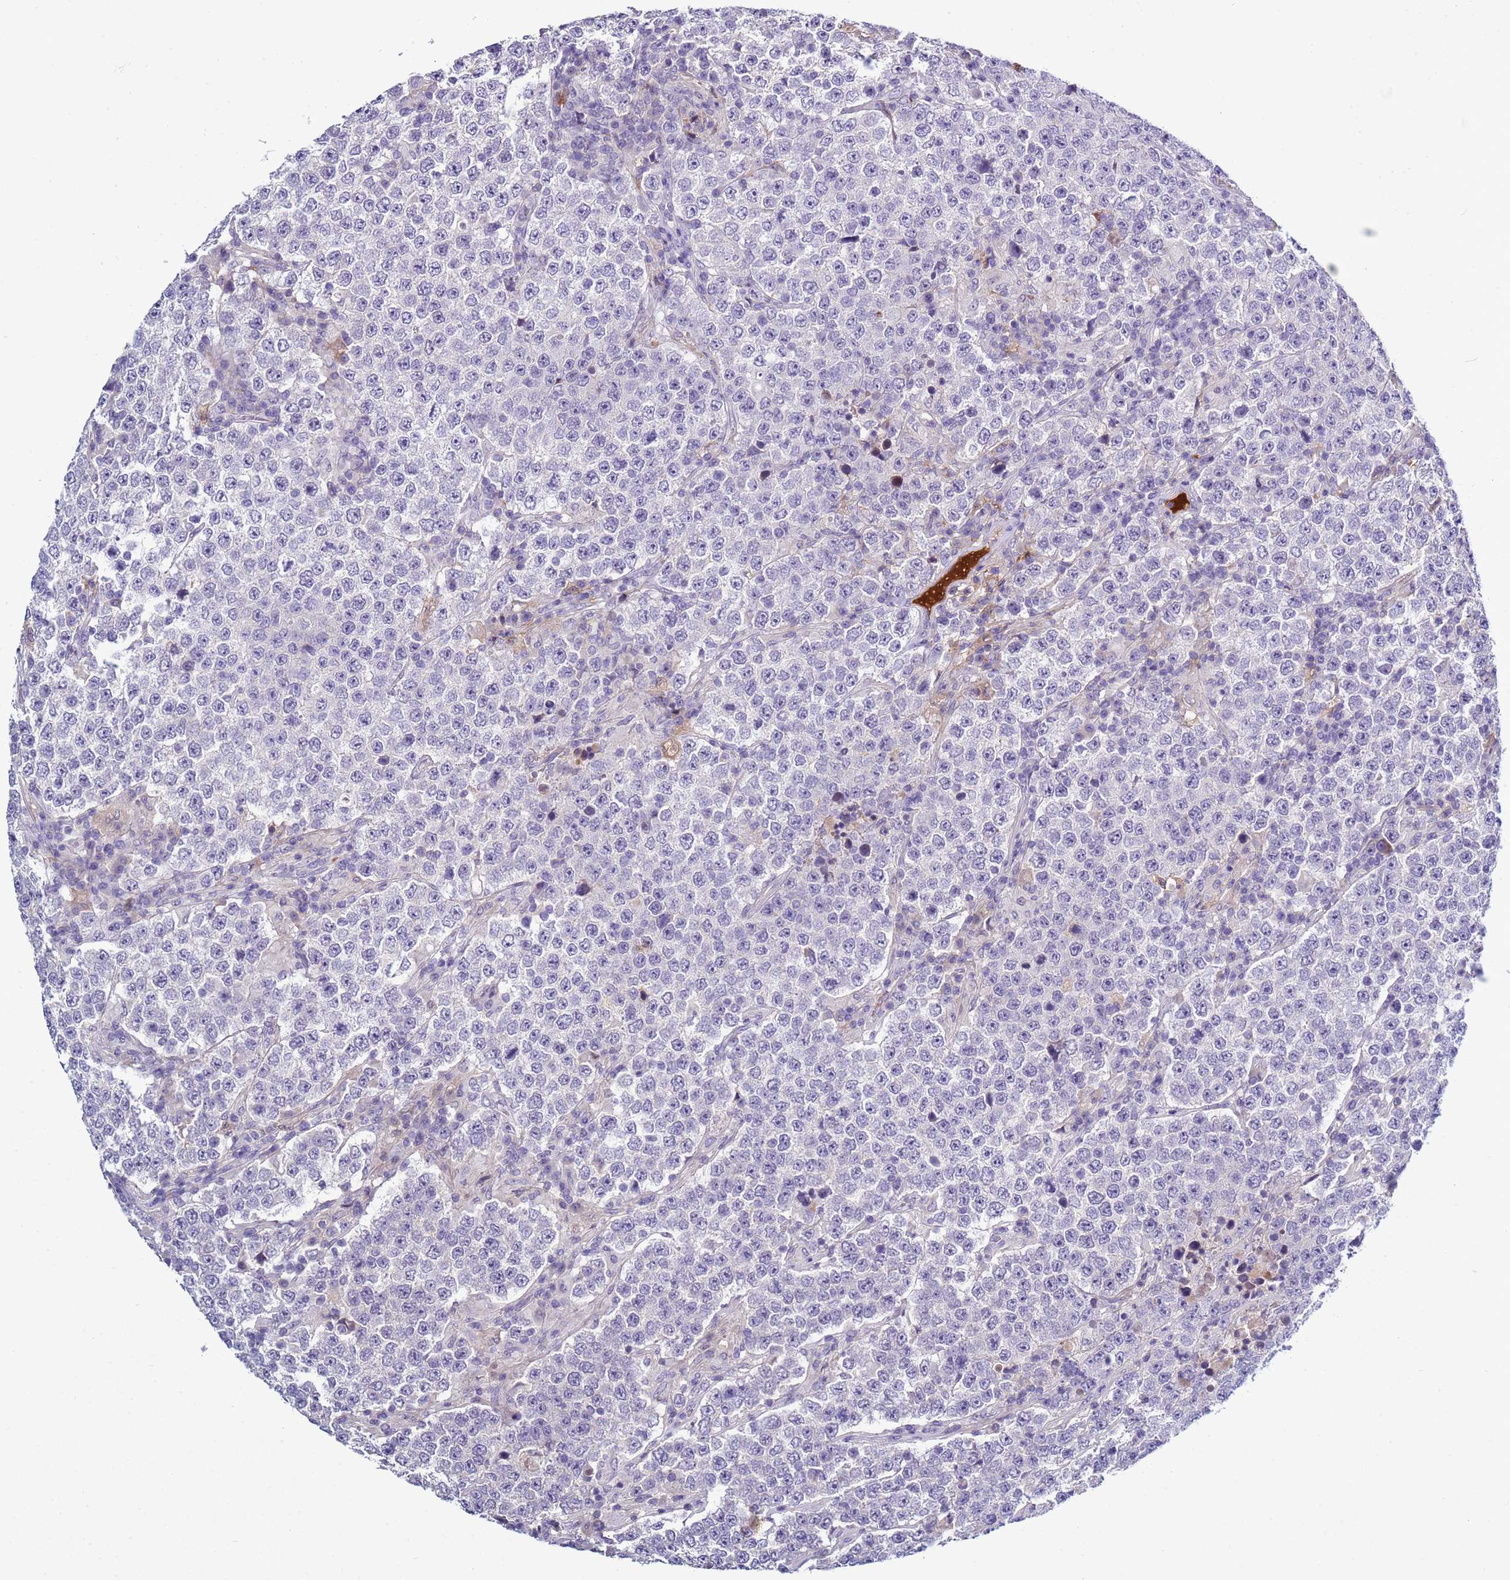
{"staining": {"intensity": "negative", "quantity": "none", "location": "none"}, "tissue": "testis cancer", "cell_type": "Tumor cells", "image_type": "cancer", "snomed": [{"axis": "morphology", "description": "Normal tissue, NOS"}, {"axis": "morphology", "description": "Urothelial carcinoma, High grade"}, {"axis": "morphology", "description": "Seminoma, NOS"}, {"axis": "morphology", "description": "Carcinoma, Embryonal, NOS"}, {"axis": "topography", "description": "Urinary bladder"}, {"axis": "topography", "description": "Testis"}], "caption": "Urothelial carcinoma (high-grade) (testis) stained for a protein using IHC reveals no positivity tumor cells.", "gene": "TRIM51", "patient": {"sex": "male", "age": 41}}